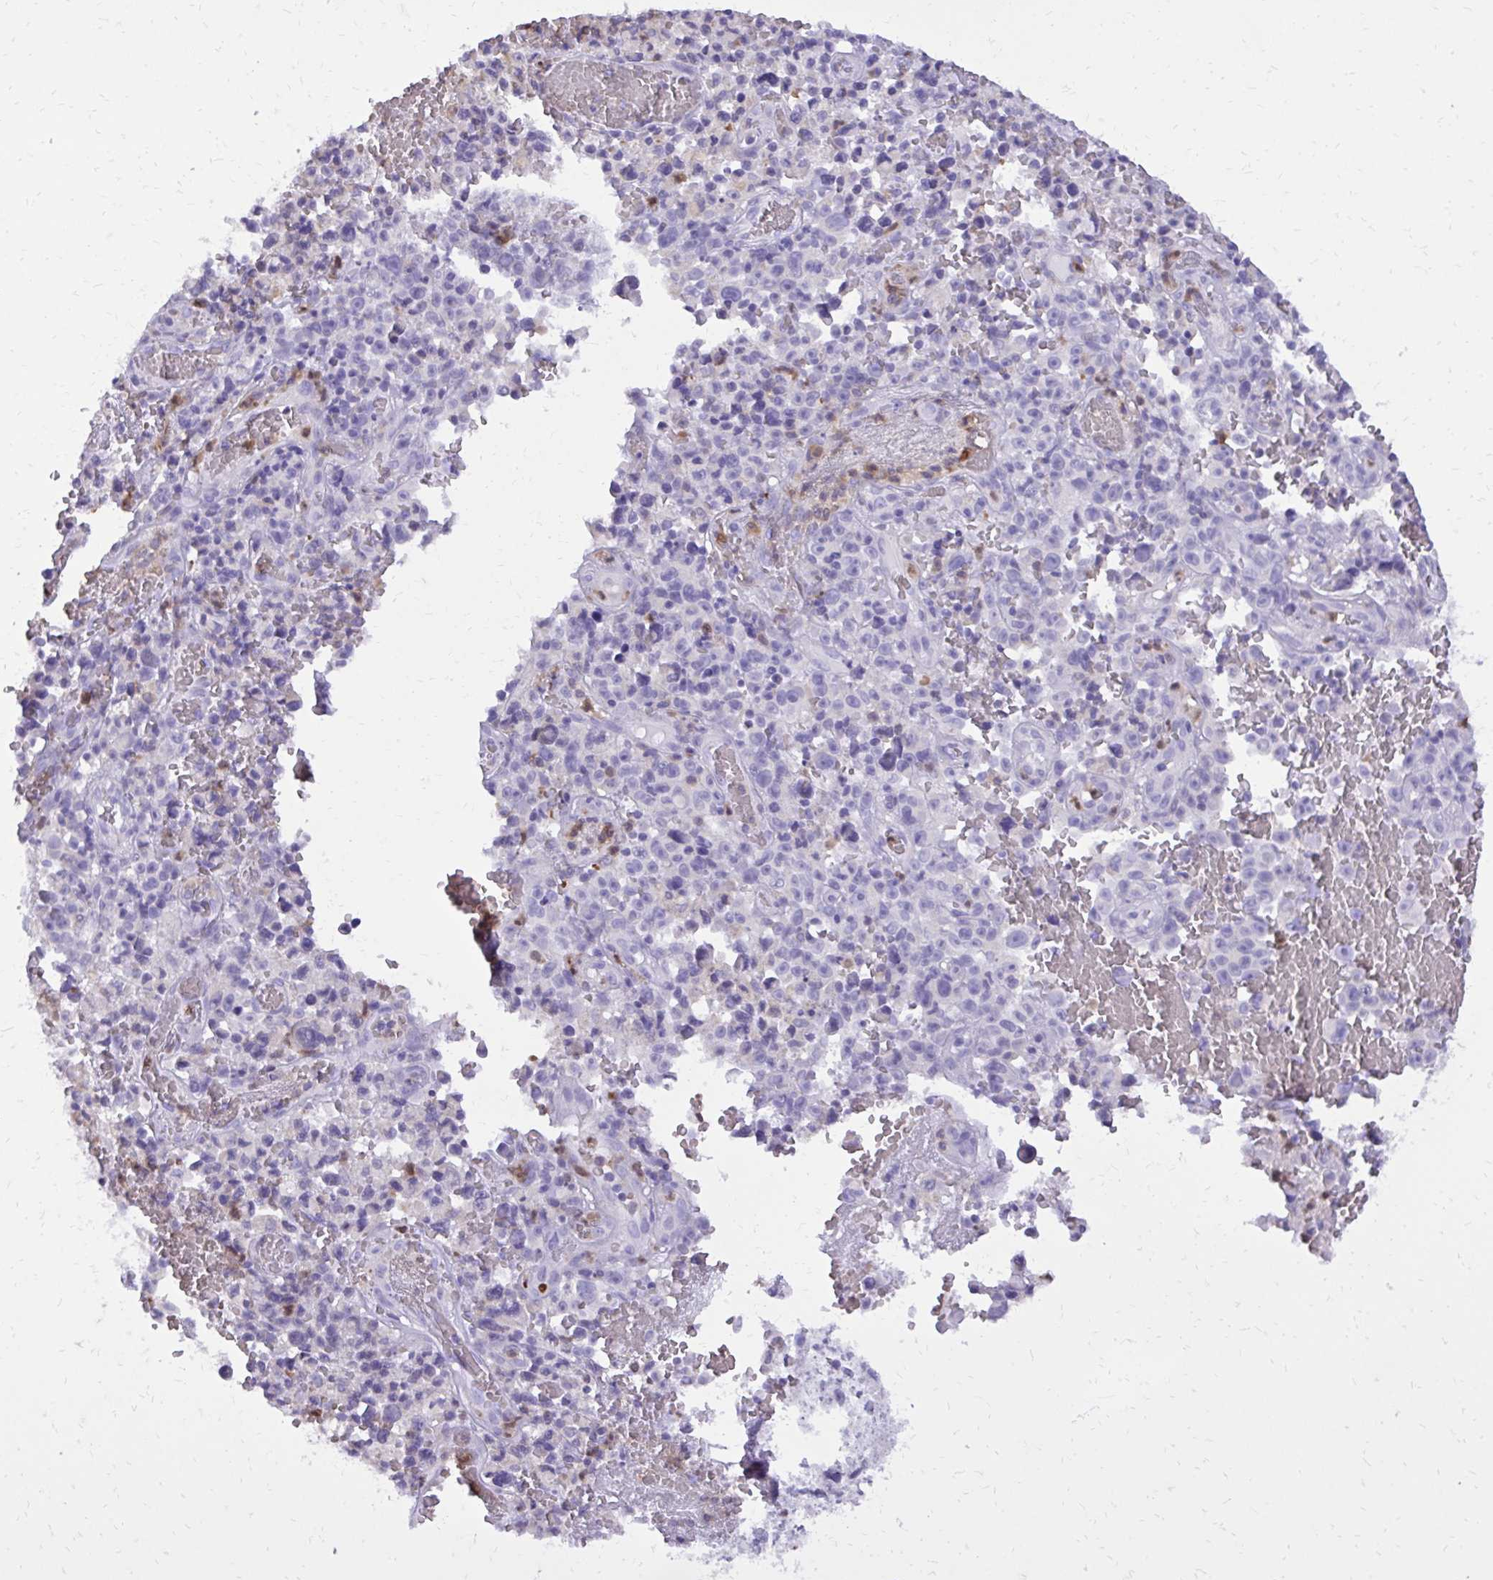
{"staining": {"intensity": "negative", "quantity": "none", "location": "none"}, "tissue": "melanoma", "cell_type": "Tumor cells", "image_type": "cancer", "snomed": [{"axis": "morphology", "description": "Malignant melanoma, NOS"}, {"axis": "topography", "description": "Skin"}], "caption": "An image of malignant melanoma stained for a protein demonstrates no brown staining in tumor cells.", "gene": "CAT", "patient": {"sex": "female", "age": 82}}